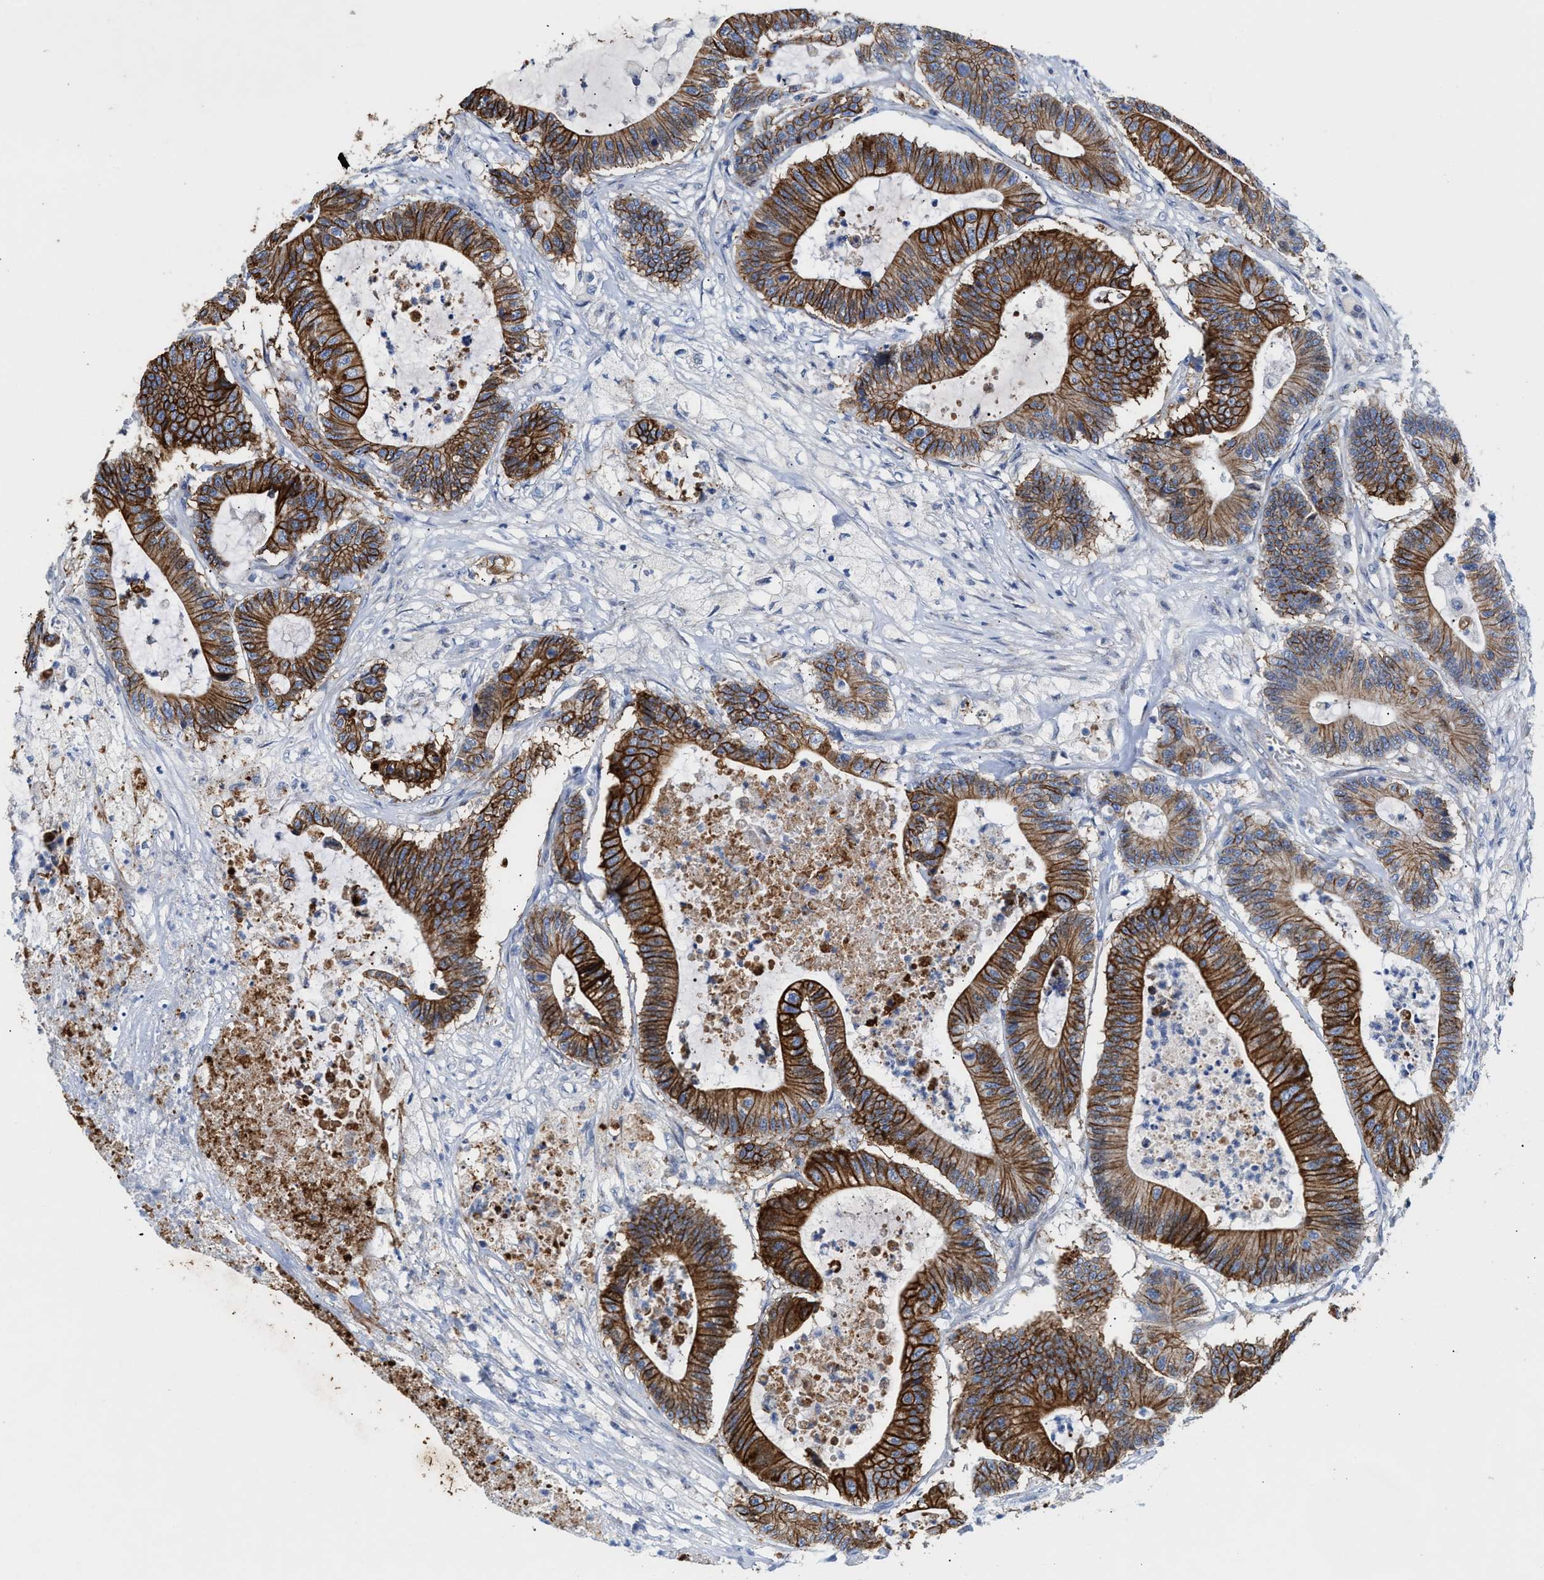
{"staining": {"intensity": "strong", "quantity": ">75%", "location": "cytoplasmic/membranous"}, "tissue": "colorectal cancer", "cell_type": "Tumor cells", "image_type": "cancer", "snomed": [{"axis": "morphology", "description": "Adenocarcinoma, NOS"}, {"axis": "topography", "description": "Colon"}], "caption": "Immunohistochemistry (IHC) (DAB) staining of adenocarcinoma (colorectal) exhibits strong cytoplasmic/membranous protein positivity in approximately >75% of tumor cells. Nuclei are stained in blue.", "gene": "JAG1", "patient": {"sex": "female", "age": 84}}